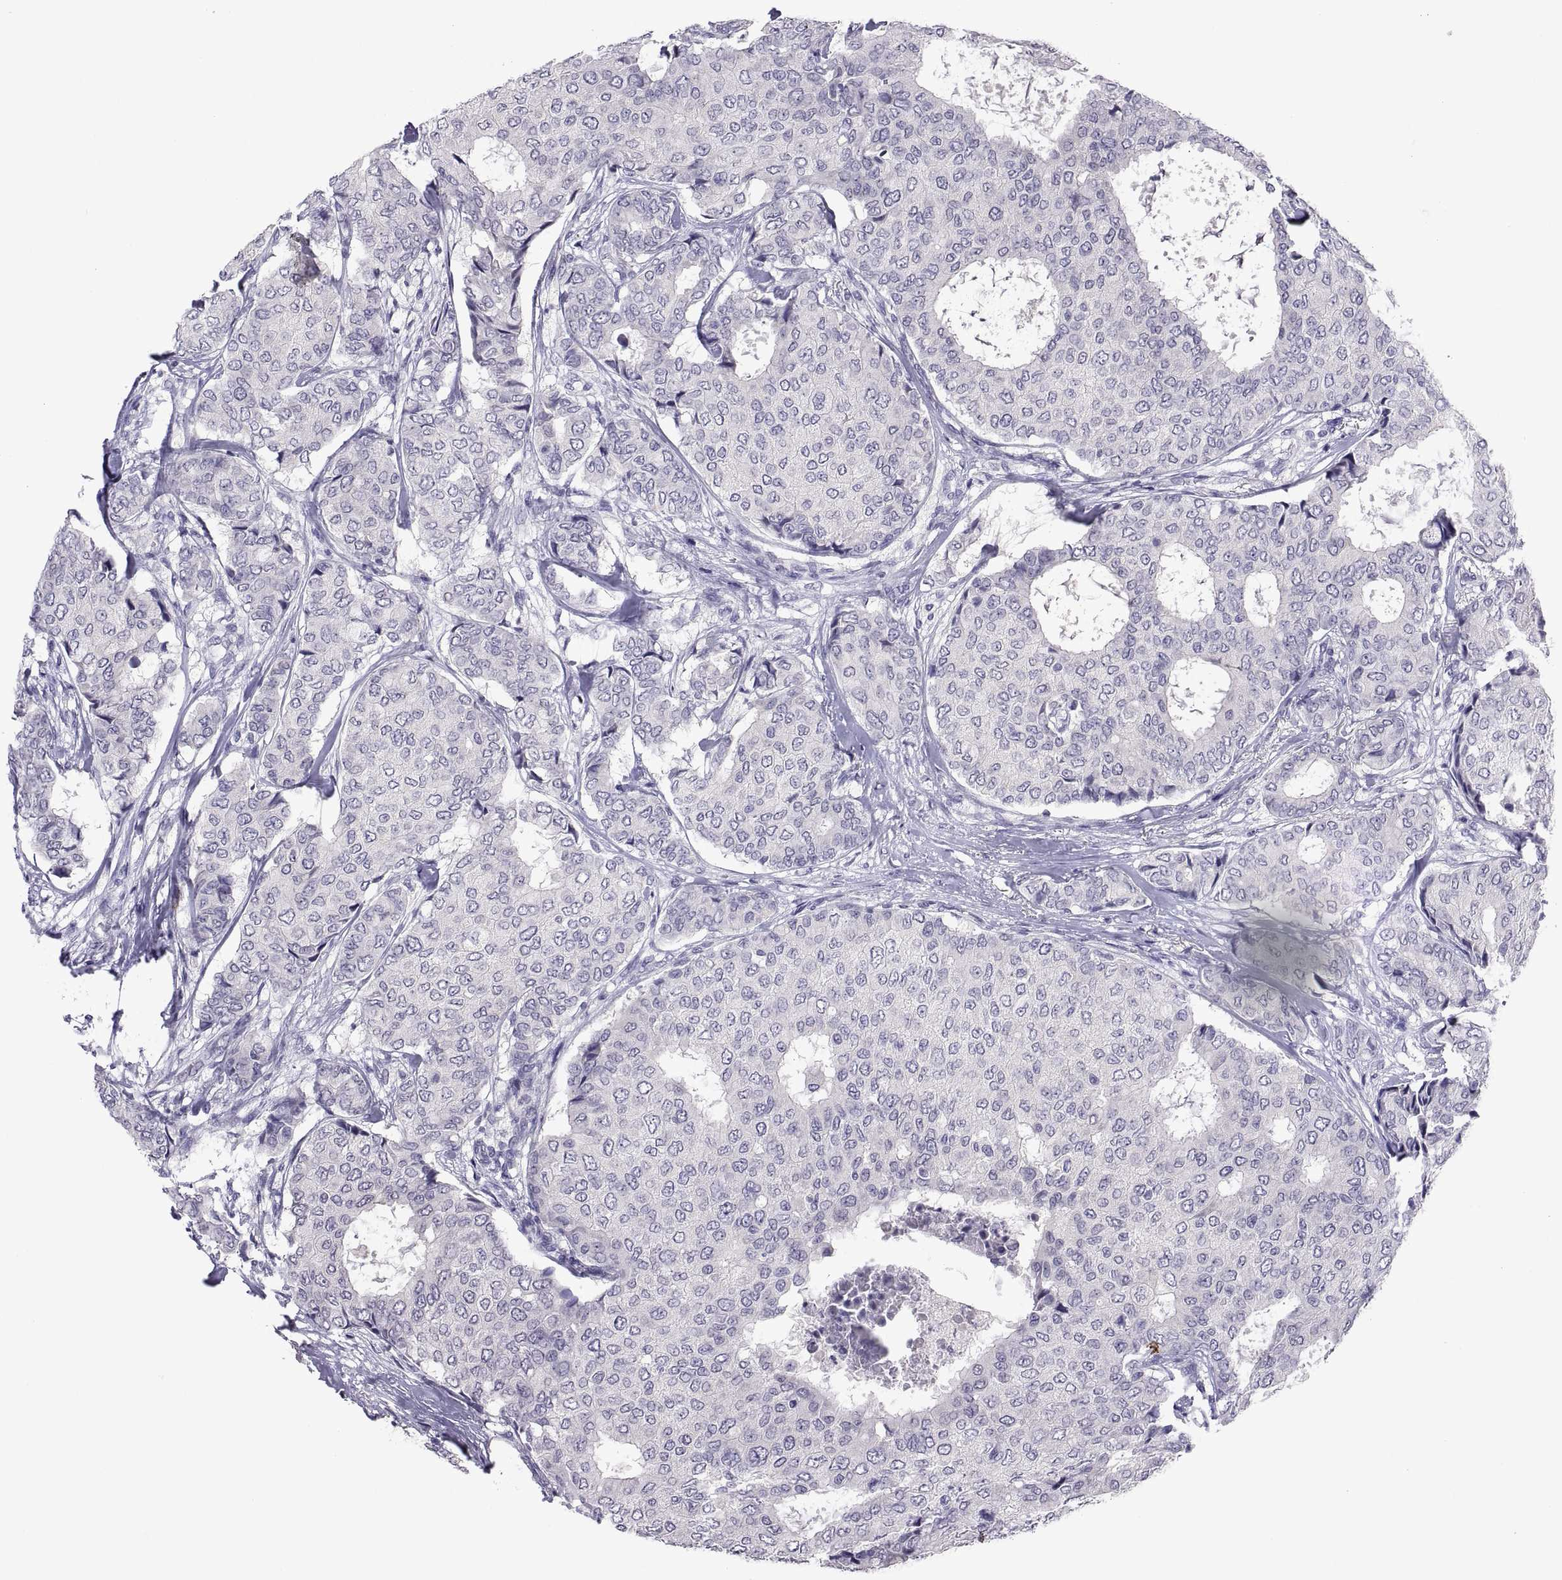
{"staining": {"intensity": "negative", "quantity": "none", "location": "none"}, "tissue": "breast cancer", "cell_type": "Tumor cells", "image_type": "cancer", "snomed": [{"axis": "morphology", "description": "Duct carcinoma"}, {"axis": "topography", "description": "Breast"}], "caption": "High power microscopy histopathology image of an immunohistochemistry photomicrograph of breast cancer, revealing no significant staining in tumor cells.", "gene": "MS4A1", "patient": {"sex": "female", "age": 75}}